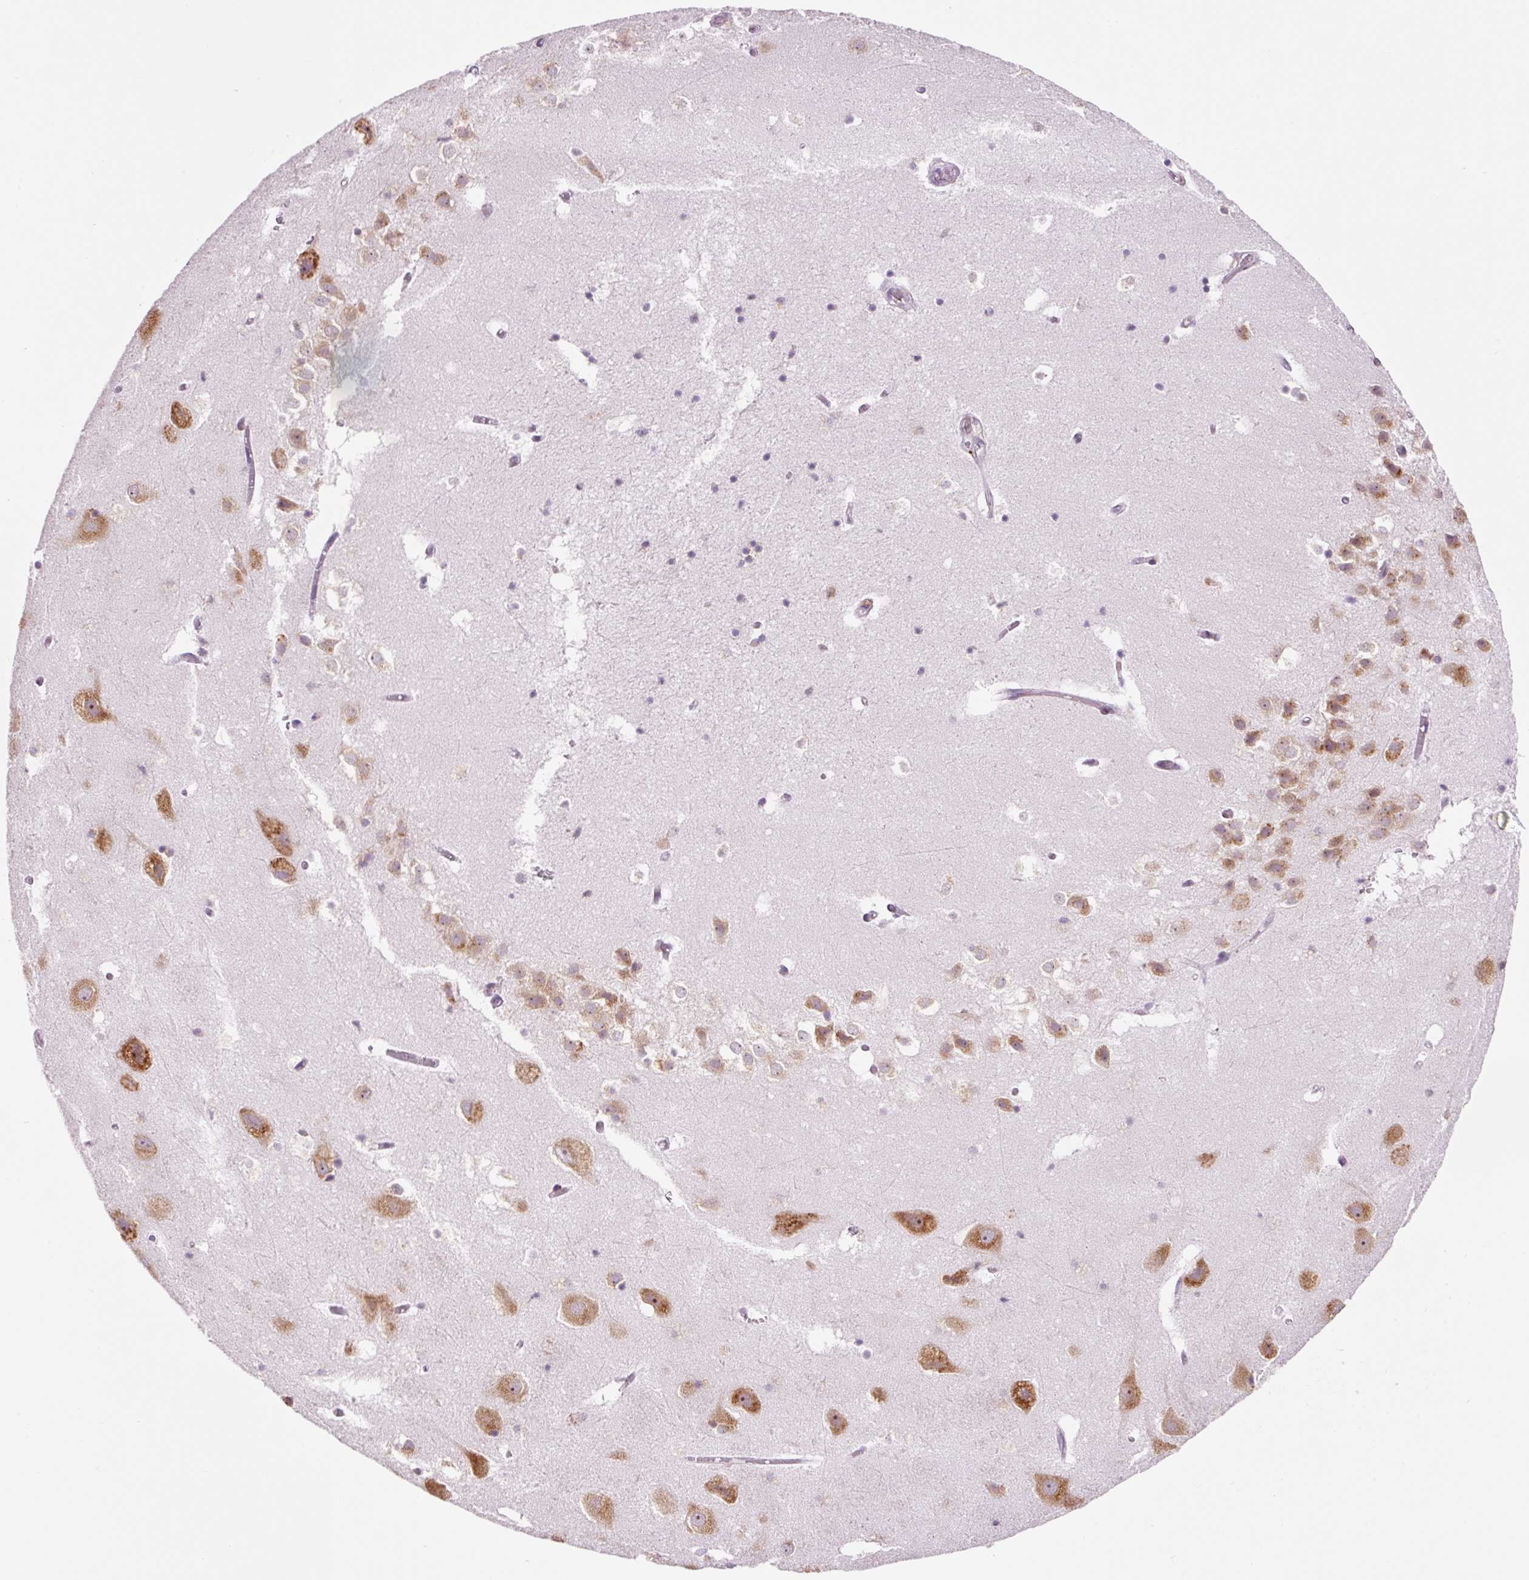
{"staining": {"intensity": "negative", "quantity": "none", "location": "none"}, "tissue": "hippocampus", "cell_type": "Glial cells", "image_type": "normal", "snomed": [{"axis": "morphology", "description": "Normal tissue, NOS"}, {"axis": "topography", "description": "Hippocampus"}], "caption": "A histopathology image of human hippocampus is negative for staining in glial cells. Nuclei are stained in blue.", "gene": "RPL41", "patient": {"sex": "female", "age": 52}}